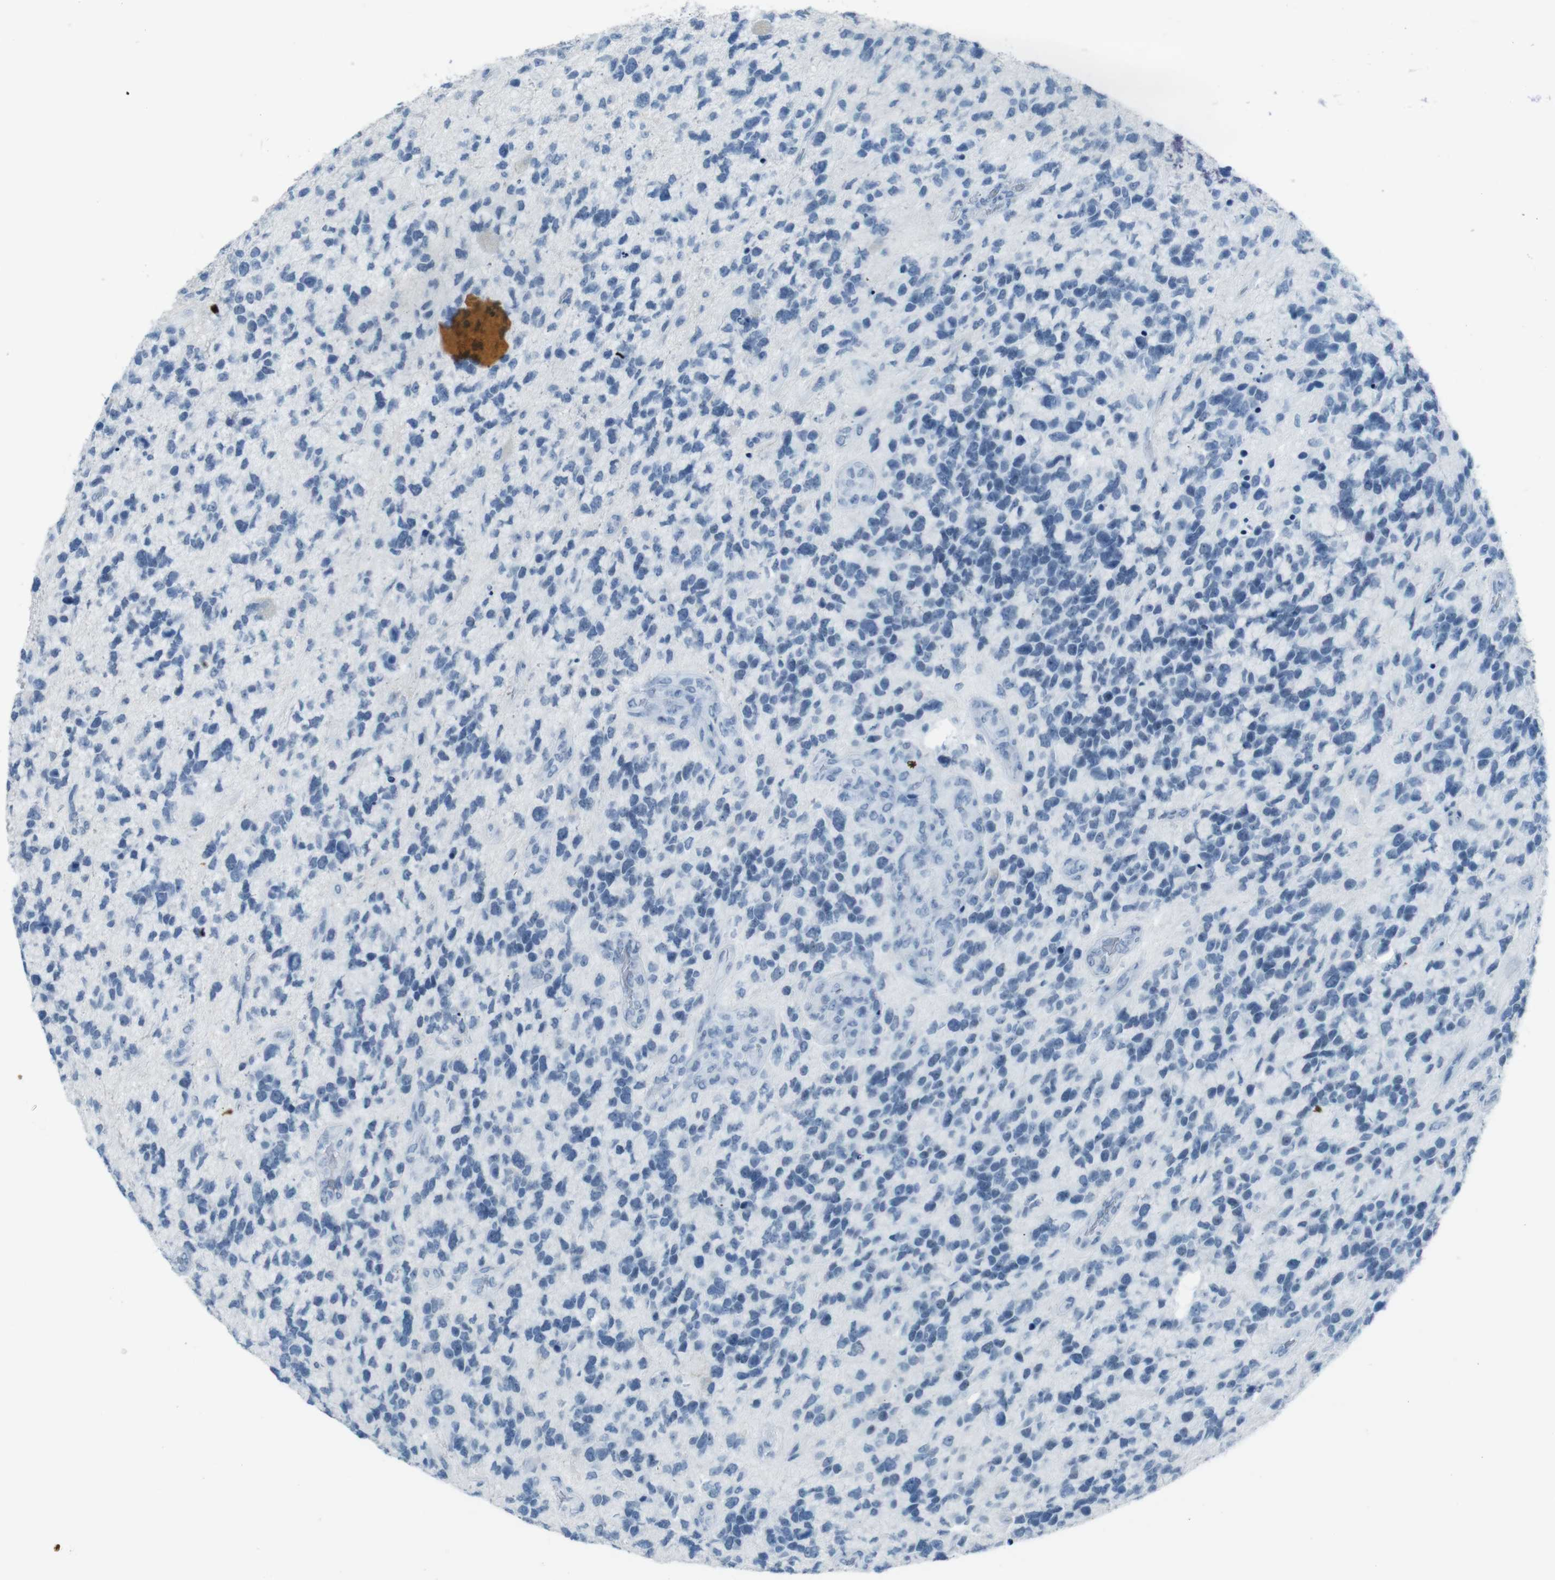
{"staining": {"intensity": "negative", "quantity": "none", "location": "none"}, "tissue": "glioma", "cell_type": "Tumor cells", "image_type": "cancer", "snomed": [{"axis": "morphology", "description": "Glioma, malignant, High grade"}, {"axis": "topography", "description": "Brain"}], "caption": "Immunohistochemistry histopathology image of neoplastic tissue: glioma stained with DAB shows no significant protein expression in tumor cells.", "gene": "TMEM207", "patient": {"sex": "female", "age": 58}}